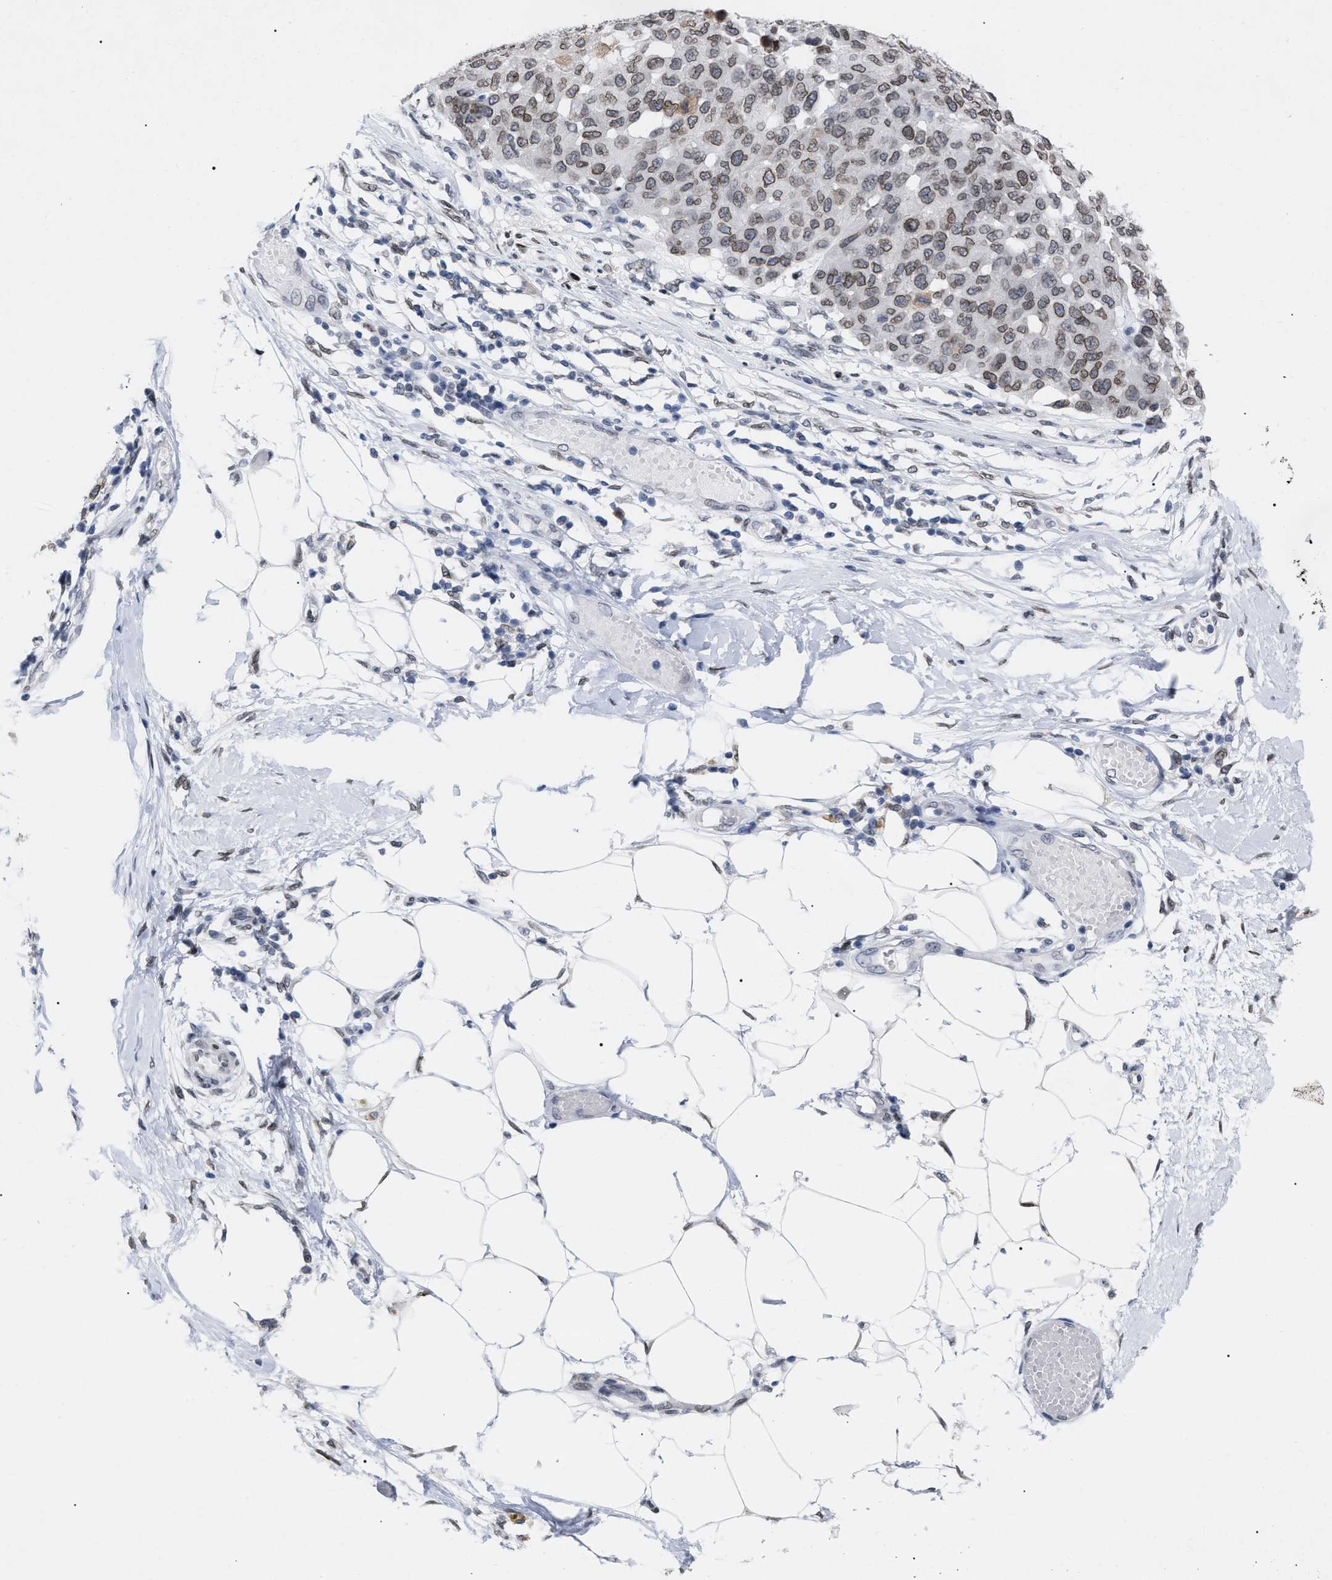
{"staining": {"intensity": "weak", "quantity": "25%-75%", "location": "cytoplasmic/membranous,nuclear"}, "tissue": "melanoma", "cell_type": "Tumor cells", "image_type": "cancer", "snomed": [{"axis": "morphology", "description": "Normal tissue, NOS"}, {"axis": "morphology", "description": "Malignant melanoma, NOS"}, {"axis": "topography", "description": "Skin"}], "caption": "Tumor cells display low levels of weak cytoplasmic/membranous and nuclear expression in approximately 25%-75% of cells in melanoma.", "gene": "TPR", "patient": {"sex": "male", "age": 62}}